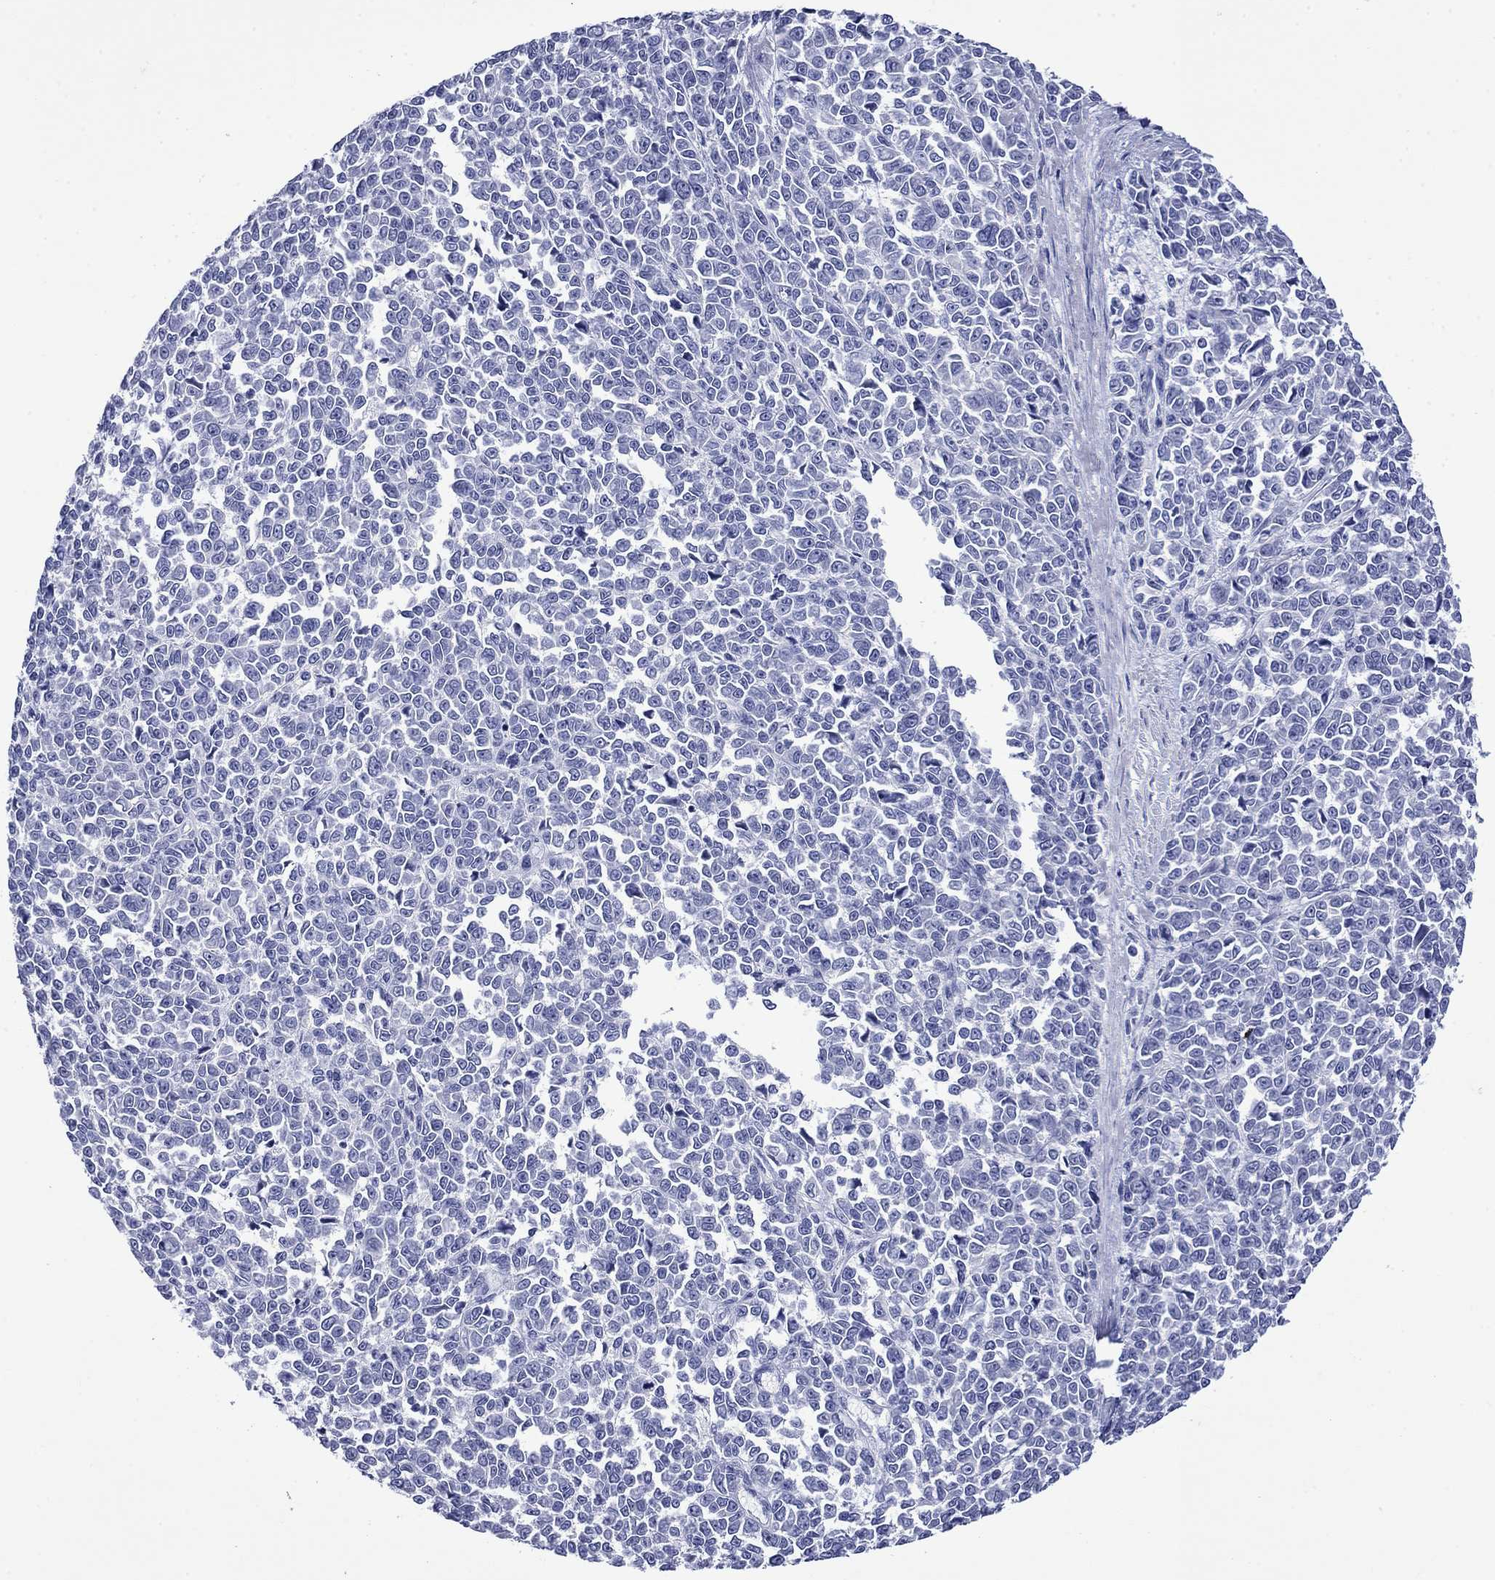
{"staining": {"intensity": "negative", "quantity": "none", "location": "none"}, "tissue": "melanoma", "cell_type": "Tumor cells", "image_type": "cancer", "snomed": [{"axis": "morphology", "description": "Malignant melanoma, NOS"}, {"axis": "topography", "description": "Skin"}], "caption": "This histopathology image is of malignant melanoma stained with immunohistochemistry (IHC) to label a protein in brown with the nuclei are counter-stained blue. There is no staining in tumor cells.", "gene": "GIP", "patient": {"sex": "female", "age": 95}}